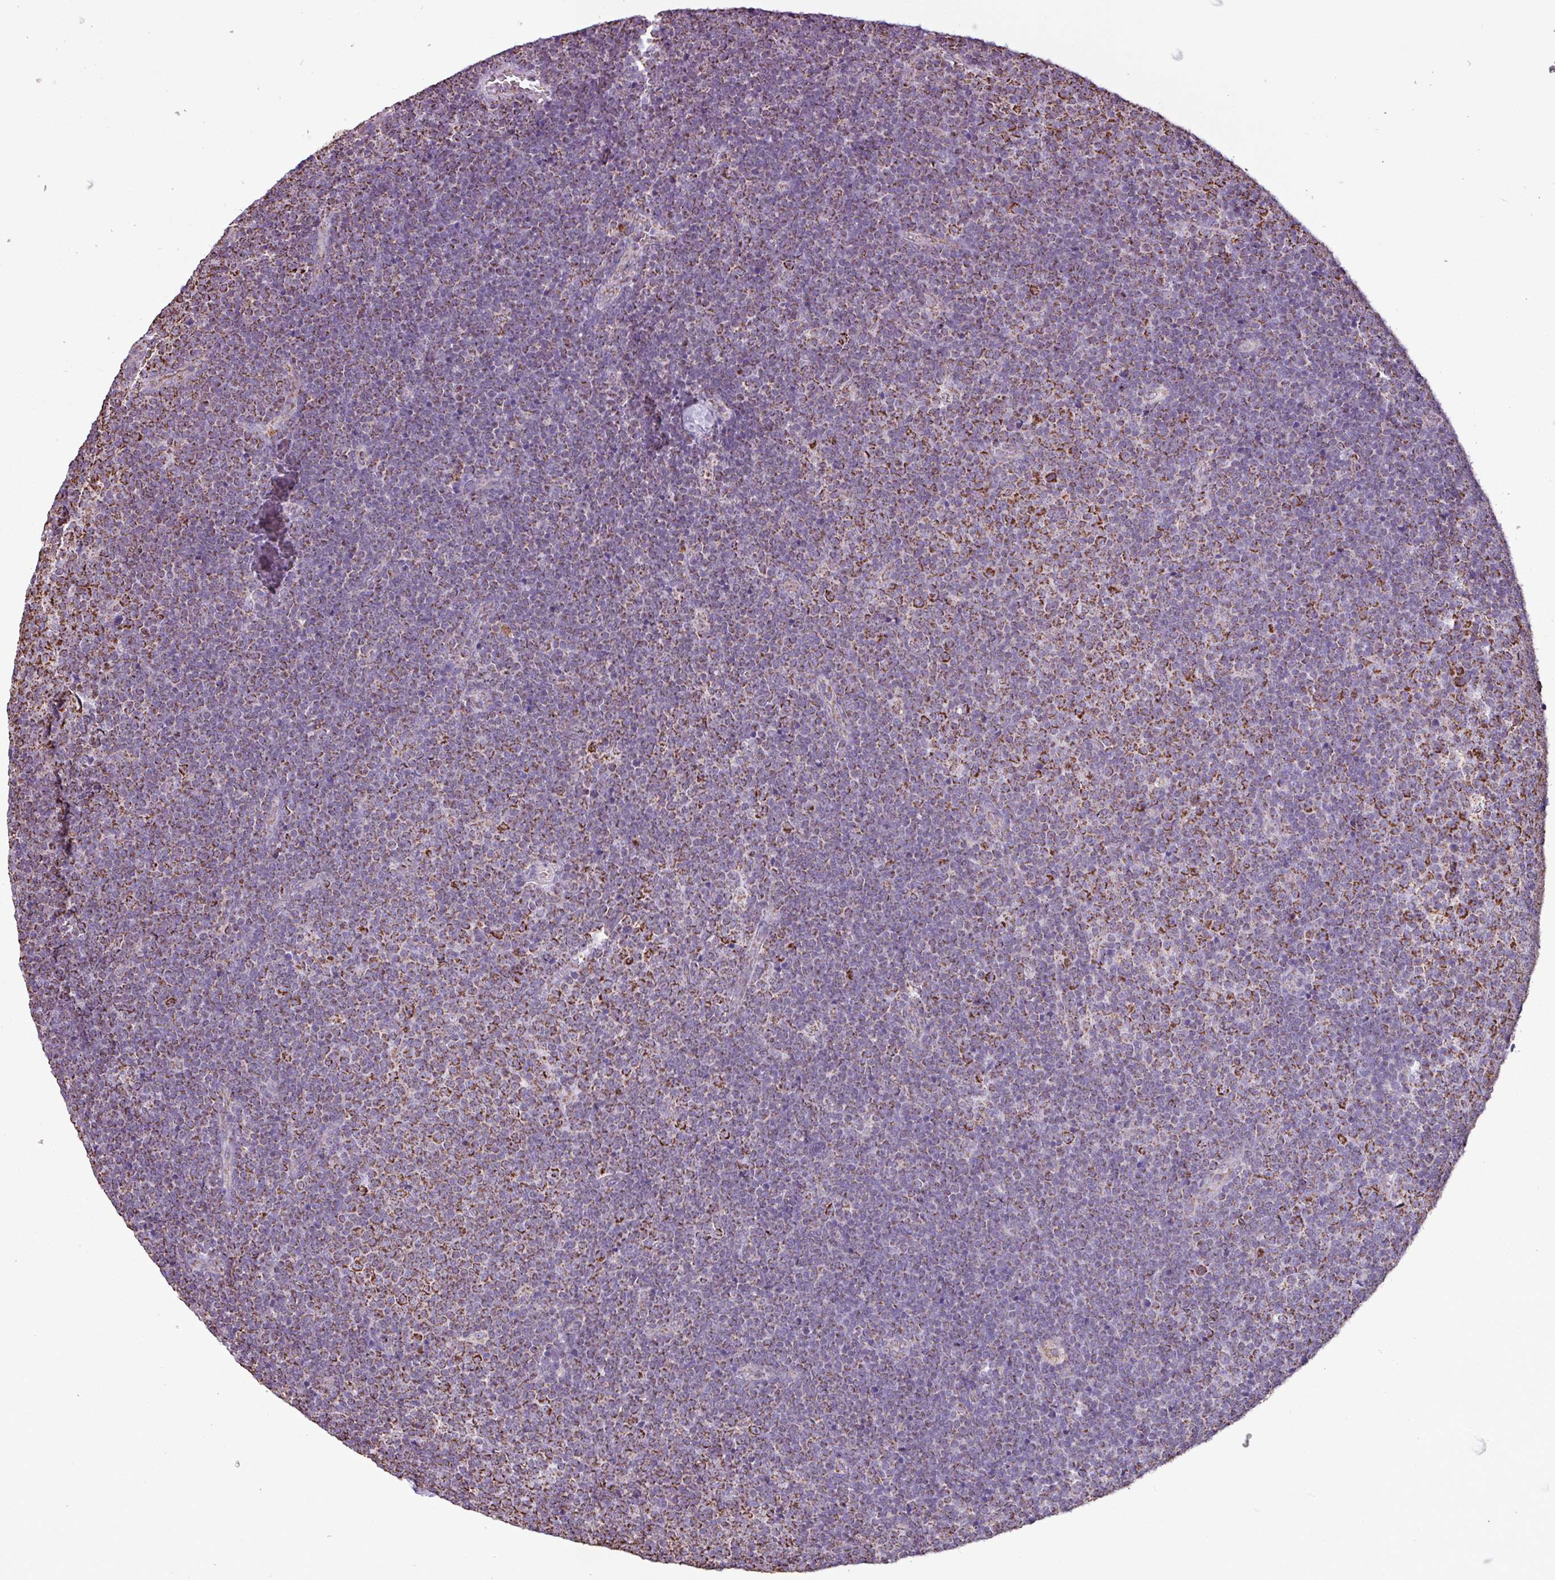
{"staining": {"intensity": "strong", "quantity": "25%-75%", "location": "cytoplasmic/membranous"}, "tissue": "lymphoma", "cell_type": "Tumor cells", "image_type": "cancer", "snomed": [{"axis": "morphology", "description": "Malignant lymphoma, non-Hodgkin's type, Low grade"}, {"axis": "topography", "description": "Lymph node"}], "caption": "Immunohistochemical staining of lymphoma reveals high levels of strong cytoplasmic/membranous positivity in about 25%-75% of tumor cells.", "gene": "ALG8", "patient": {"sex": "male", "age": 48}}